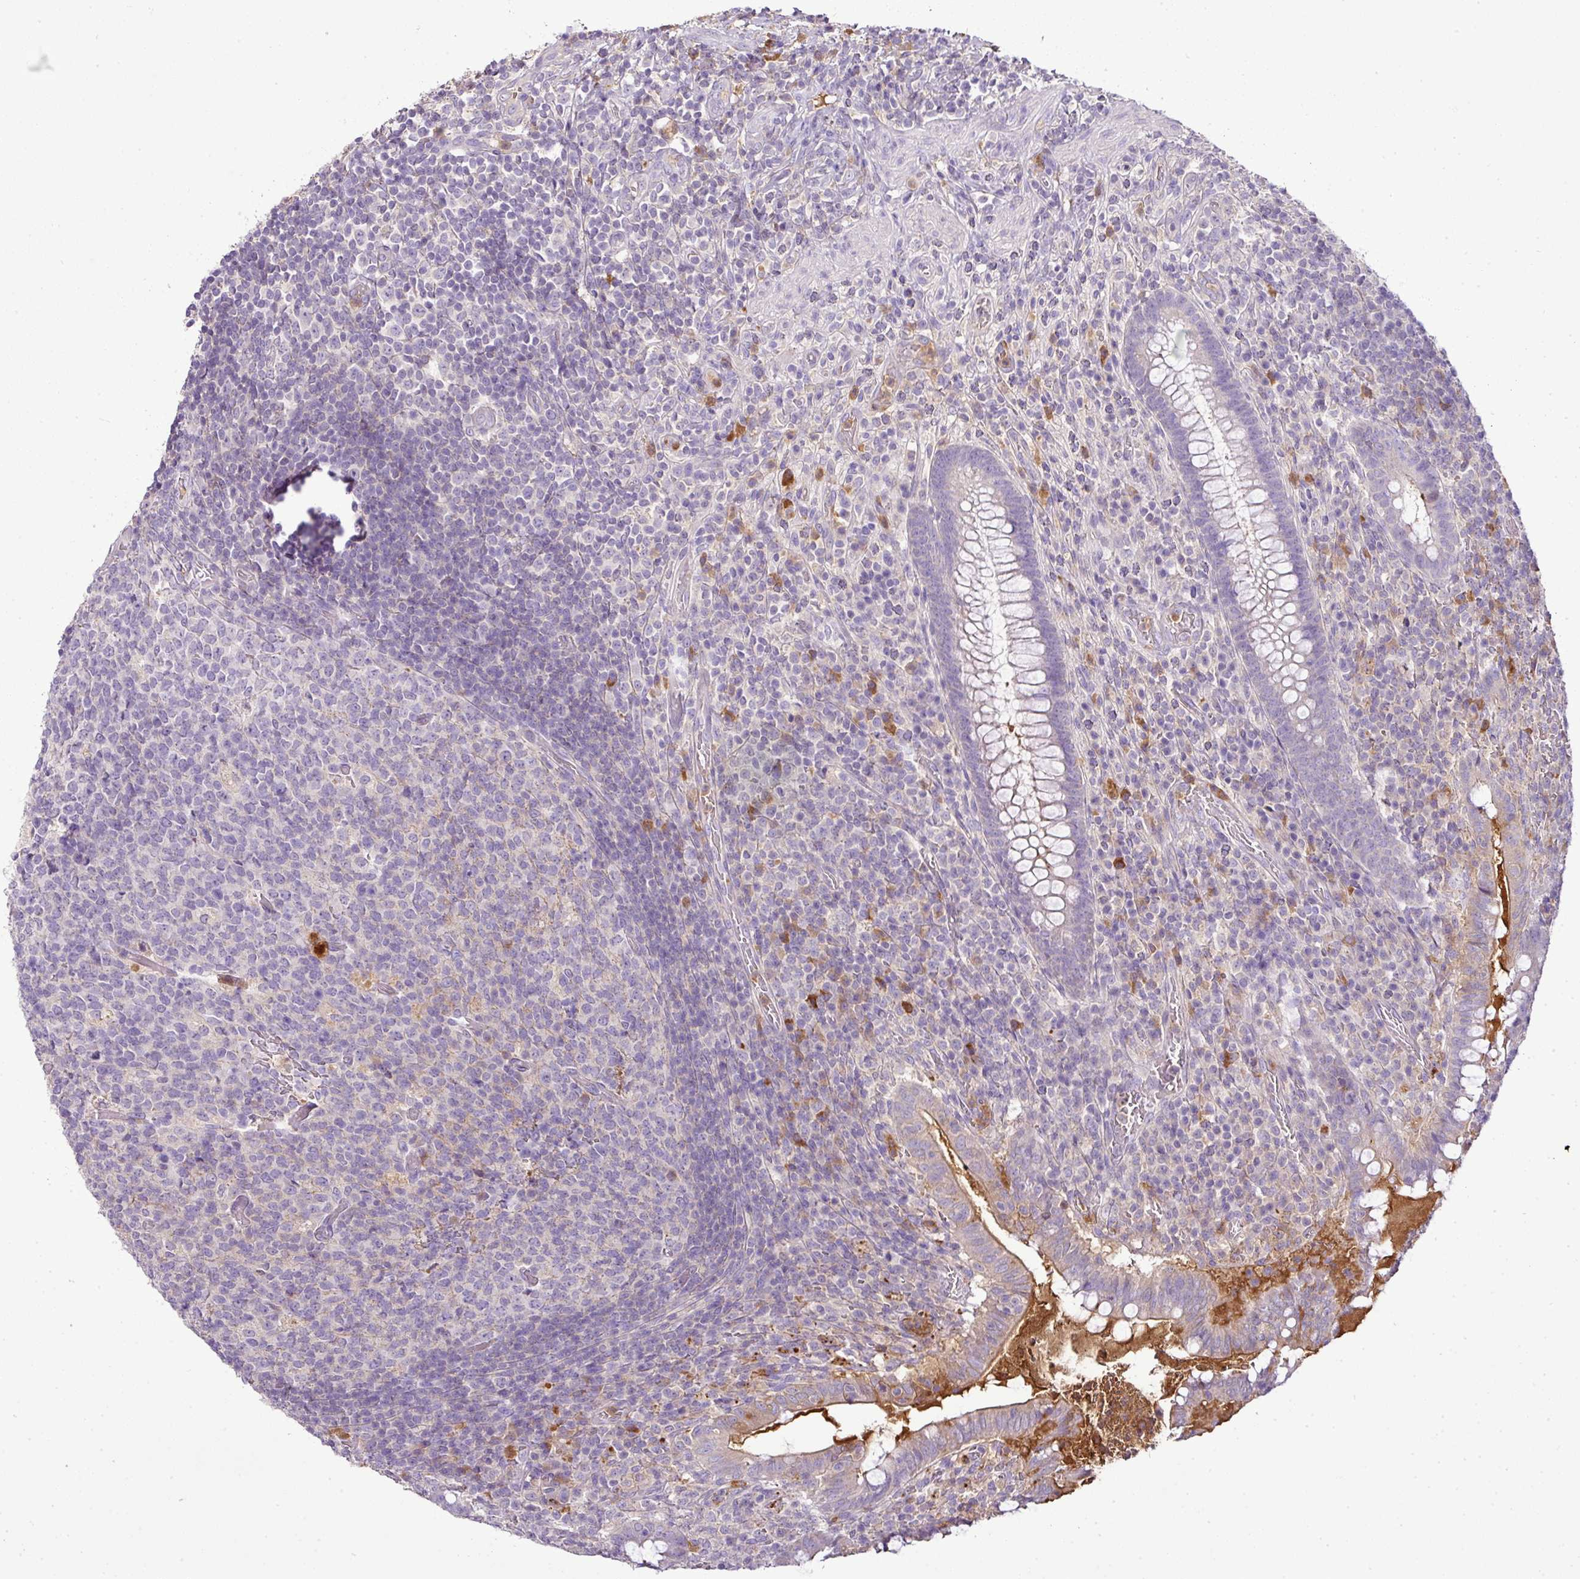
{"staining": {"intensity": "moderate", "quantity": "<25%", "location": "cytoplasmic/membranous"}, "tissue": "appendix", "cell_type": "Glandular cells", "image_type": "normal", "snomed": [{"axis": "morphology", "description": "Normal tissue, NOS"}, {"axis": "topography", "description": "Appendix"}], "caption": "A histopathology image showing moderate cytoplasmic/membranous positivity in approximately <25% of glandular cells in normal appendix, as visualized by brown immunohistochemical staining.", "gene": "CAB39L", "patient": {"sex": "female", "age": 43}}